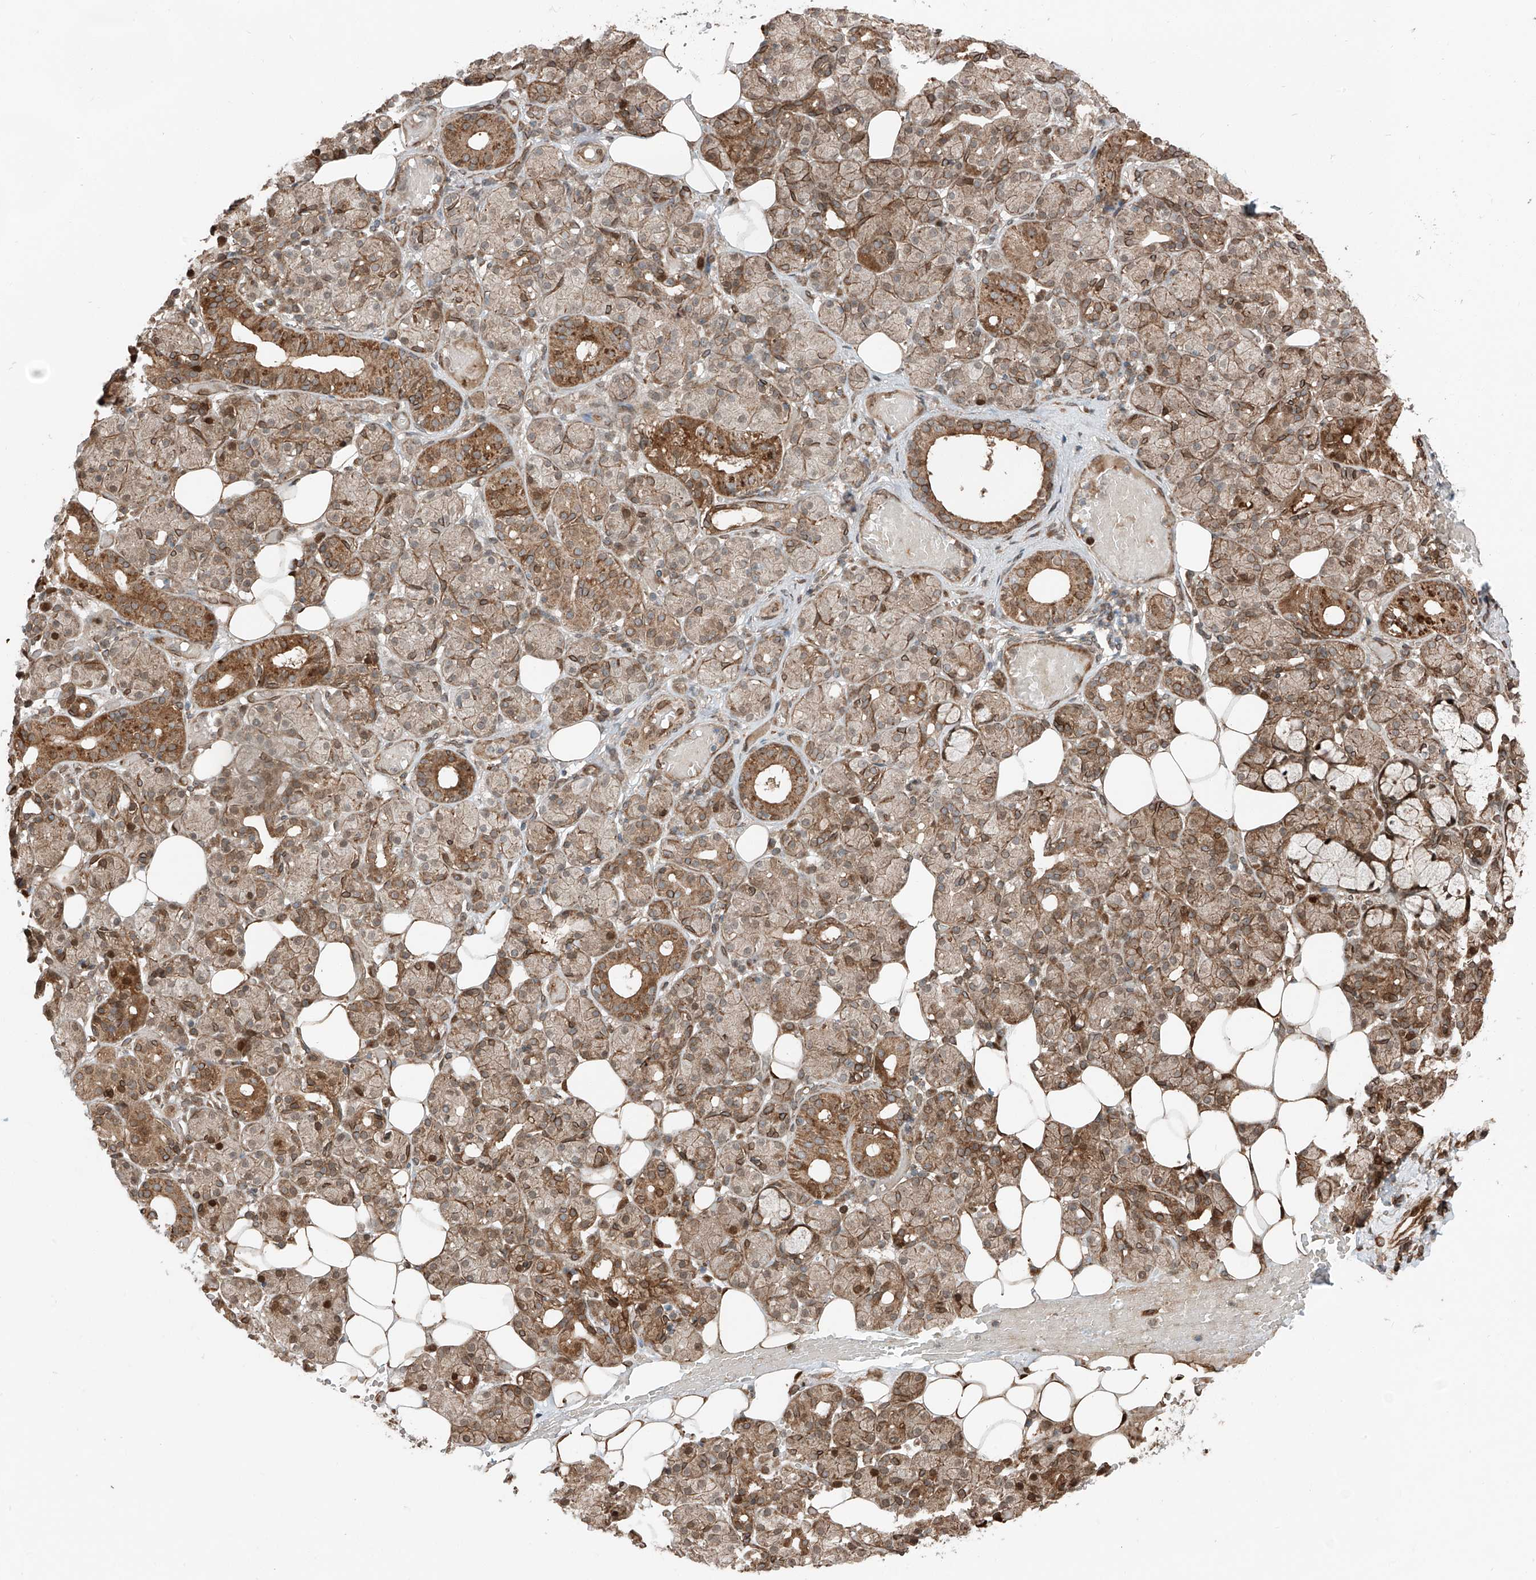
{"staining": {"intensity": "moderate", "quantity": "25%-75%", "location": "cytoplasmic/membranous,nuclear"}, "tissue": "salivary gland", "cell_type": "Glandular cells", "image_type": "normal", "snomed": [{"axis": "morphology", "description": "Normal tissue, NOS"}, {"axis": "topography", "description": "Salivary gland"}], "caption": "Immunohistochemical staining of normal human salivary gland exhibits moderate cytoplasmic/membranous,nuclear protein positivity in approximately 25%-75% of glandular cells.", "gene": "CEP162", "patient": {"sex": "male", "age": 63}}